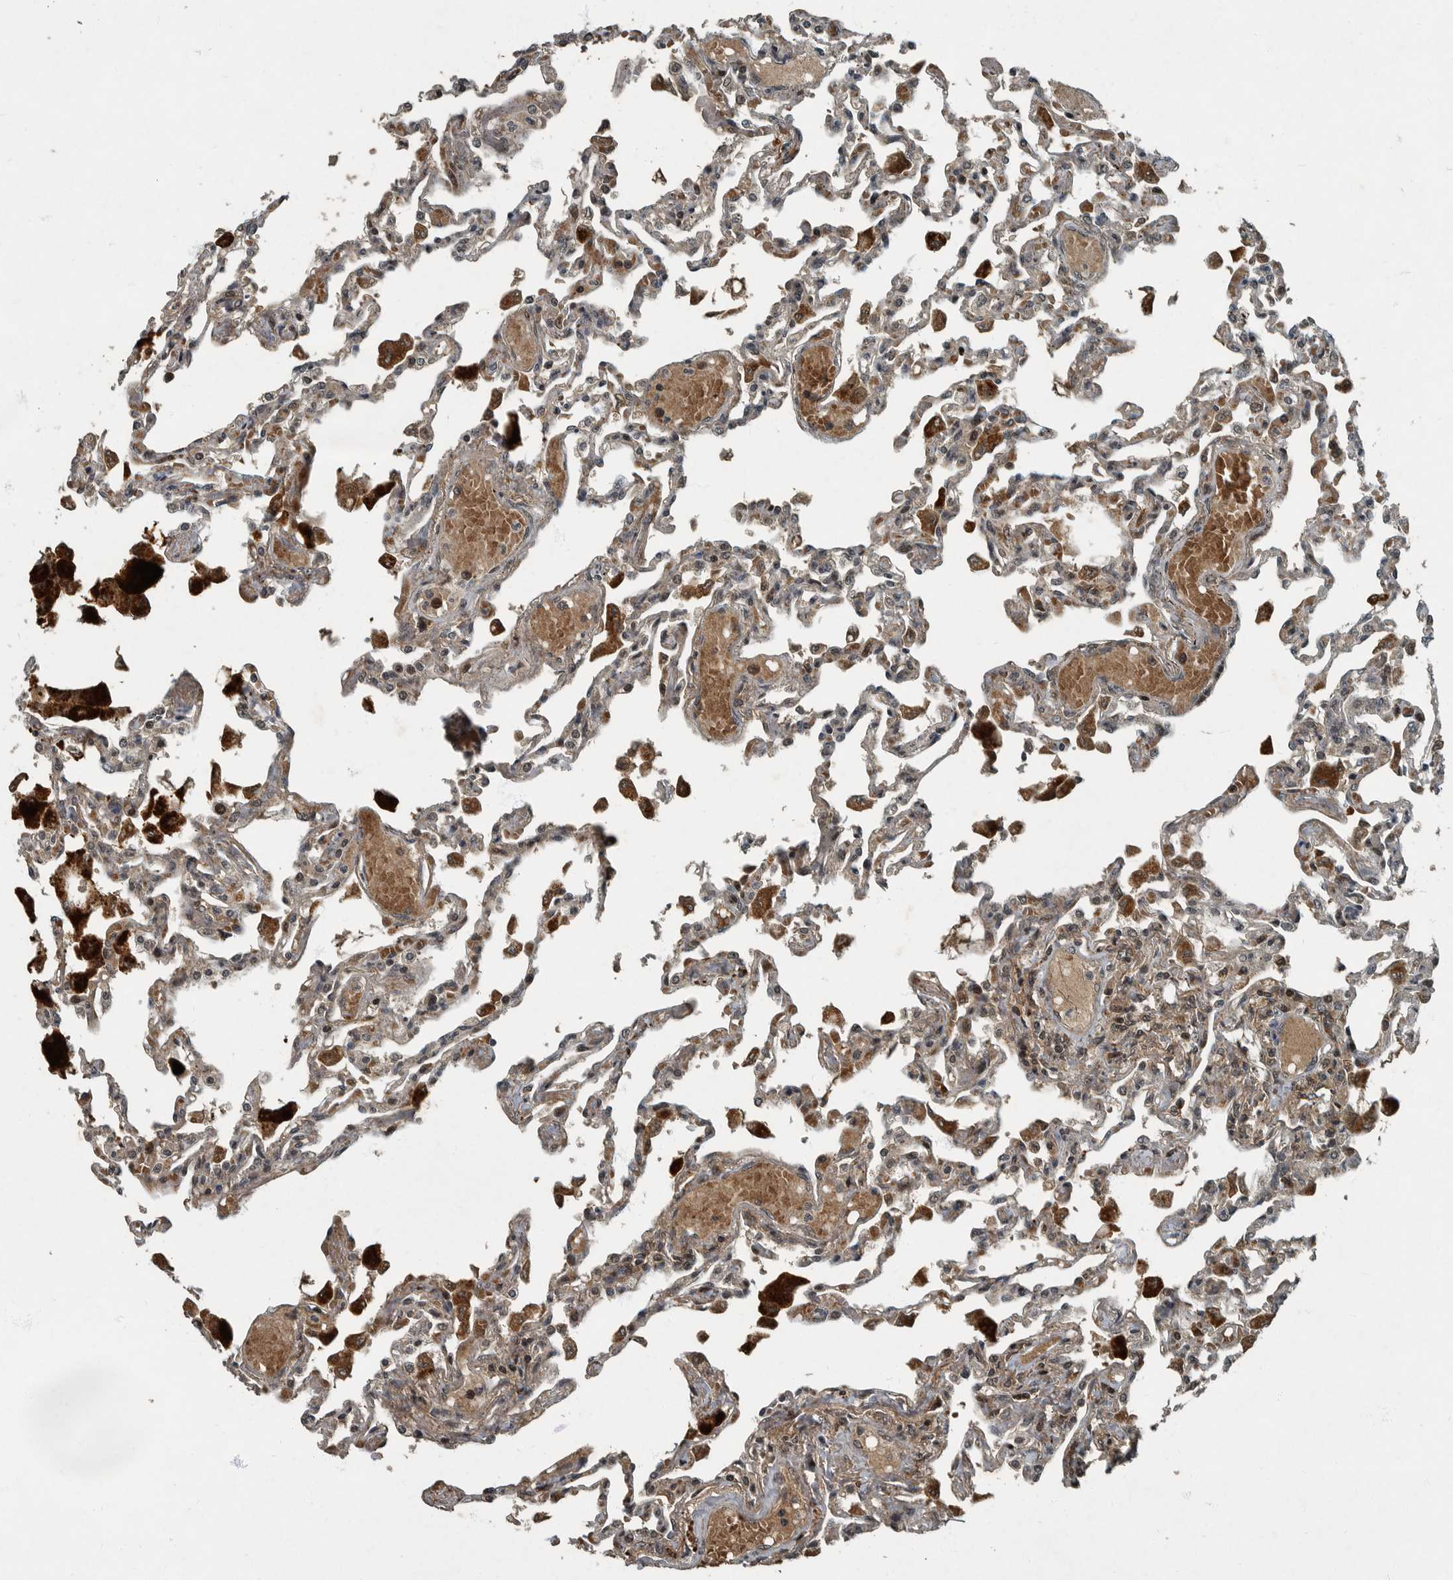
{"staining": {"intensity": "moderate", "quantity": "<25%", "location": "cytoplasmic/membranous"}, "tissue": "lung", "cell_type": "Alveolar cells", "image_type": "normal", "snomed": [{"axis": "morphology", "description": "Normal tissue, NOS"}, {"axis": "topography", "description": "Bronchus"}, {"axis": "topography", "description": "Lung"}], "caption": "Unremarkable lung shows moderate cytoplasmic/membranous staining in about <25% of alveolar cells (brown staining indicates protein expression, while blue staining denotes nuclei)..", "gene": "FOXO1", "patient": {"sex": "female", "age": 49}}